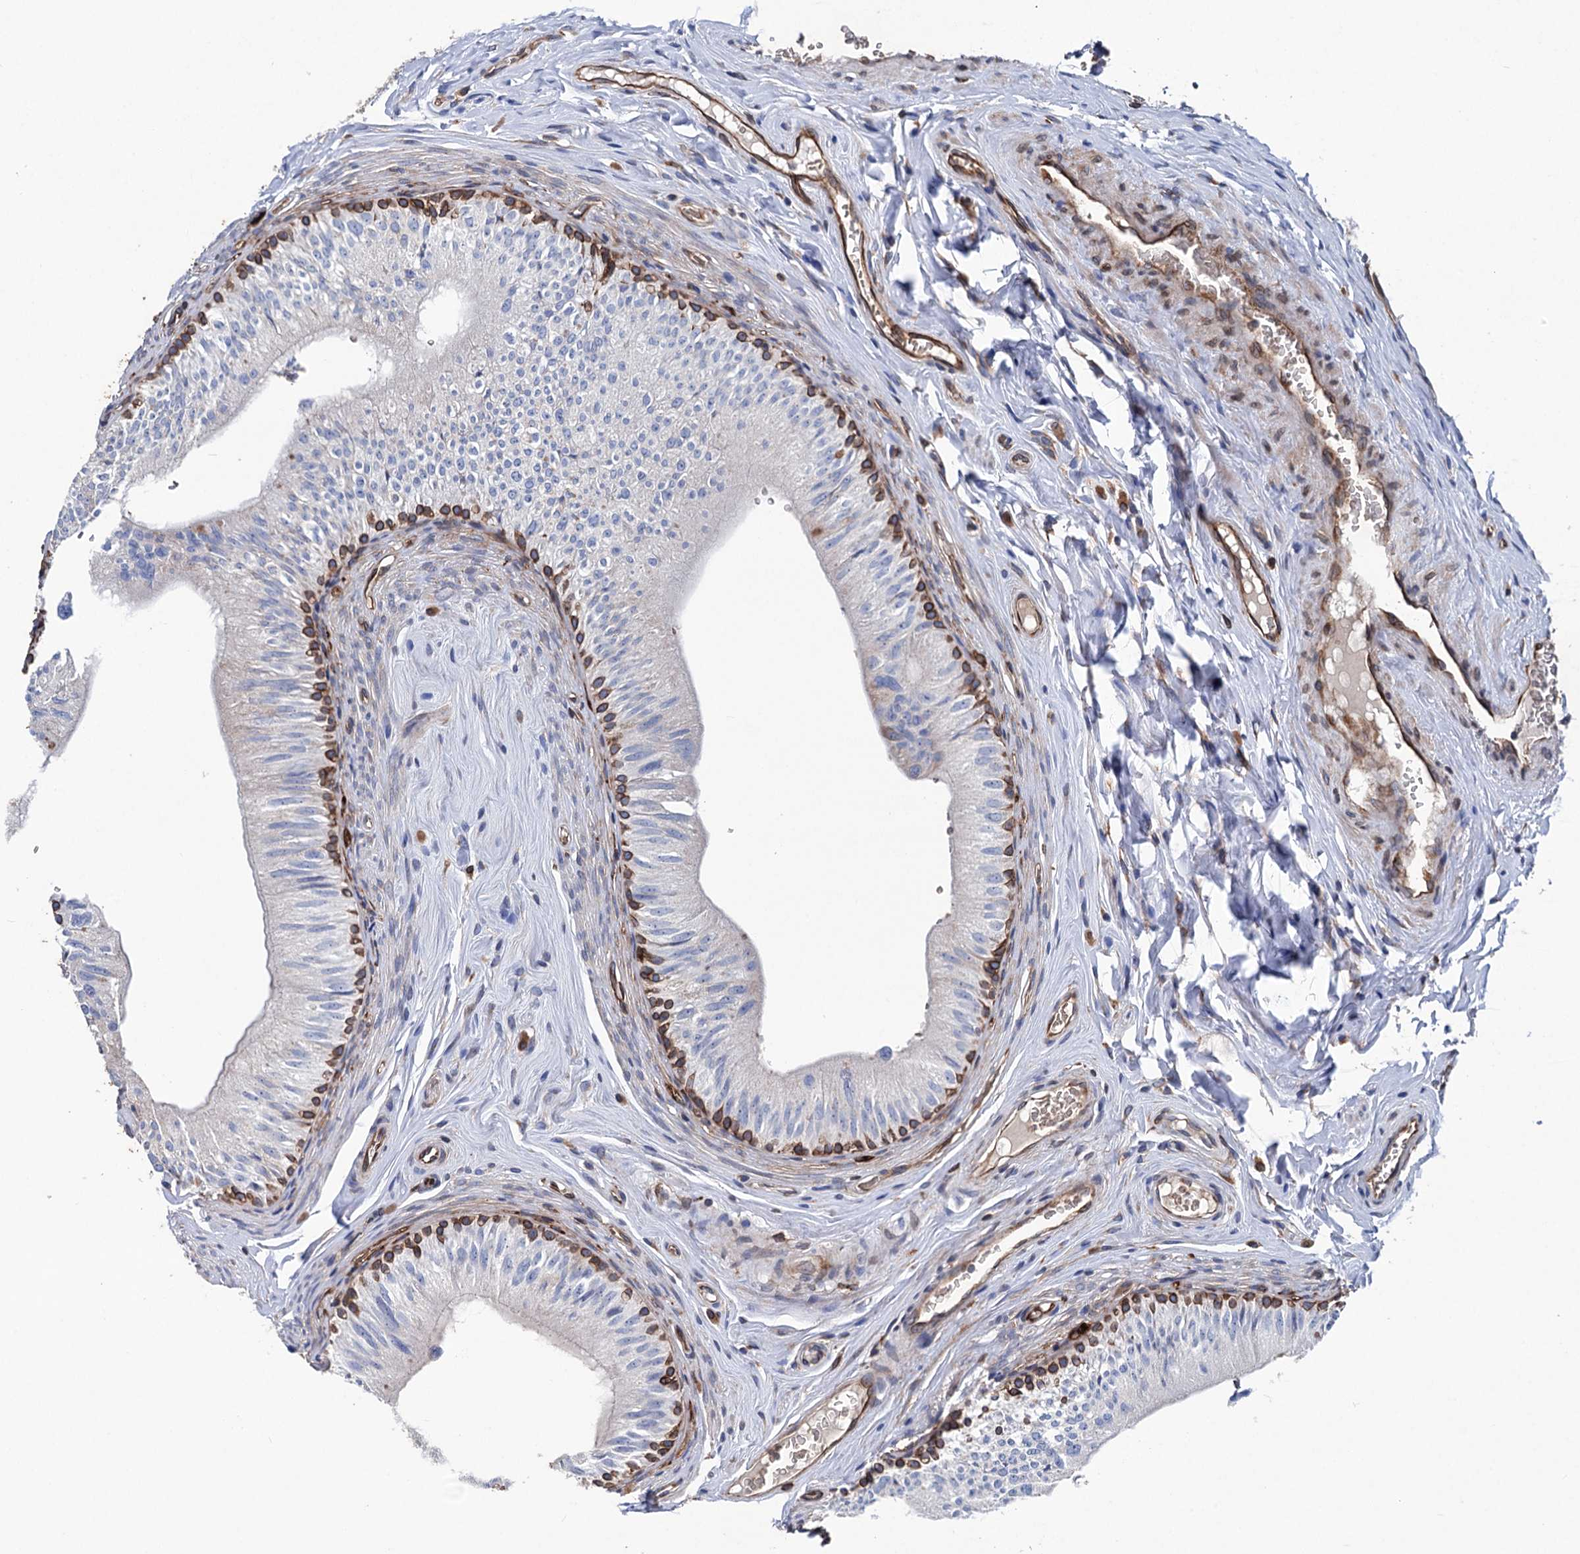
{"staining": {"intensity": "strong", "quantity": "<25%", "location": "cytoplasmic/membranous"}, "tissue": "epididymis", "cell_type": "Glandular cells", "image_type": "normal", "snomed": [{"axis": "morphology", "description": "Normal tissue, NOS"}, {"axis": "topography", "description": "Epididymis"}], "caption": "This histopathology image demonstrates immunohistochemistry (IHC) staining of normal human epididymis, with medium strong cytoplasmic/membranous positivity in about <25% of glandular cells.", "gene": "STING1", "patient": {"sex": "male", "age": 46}}